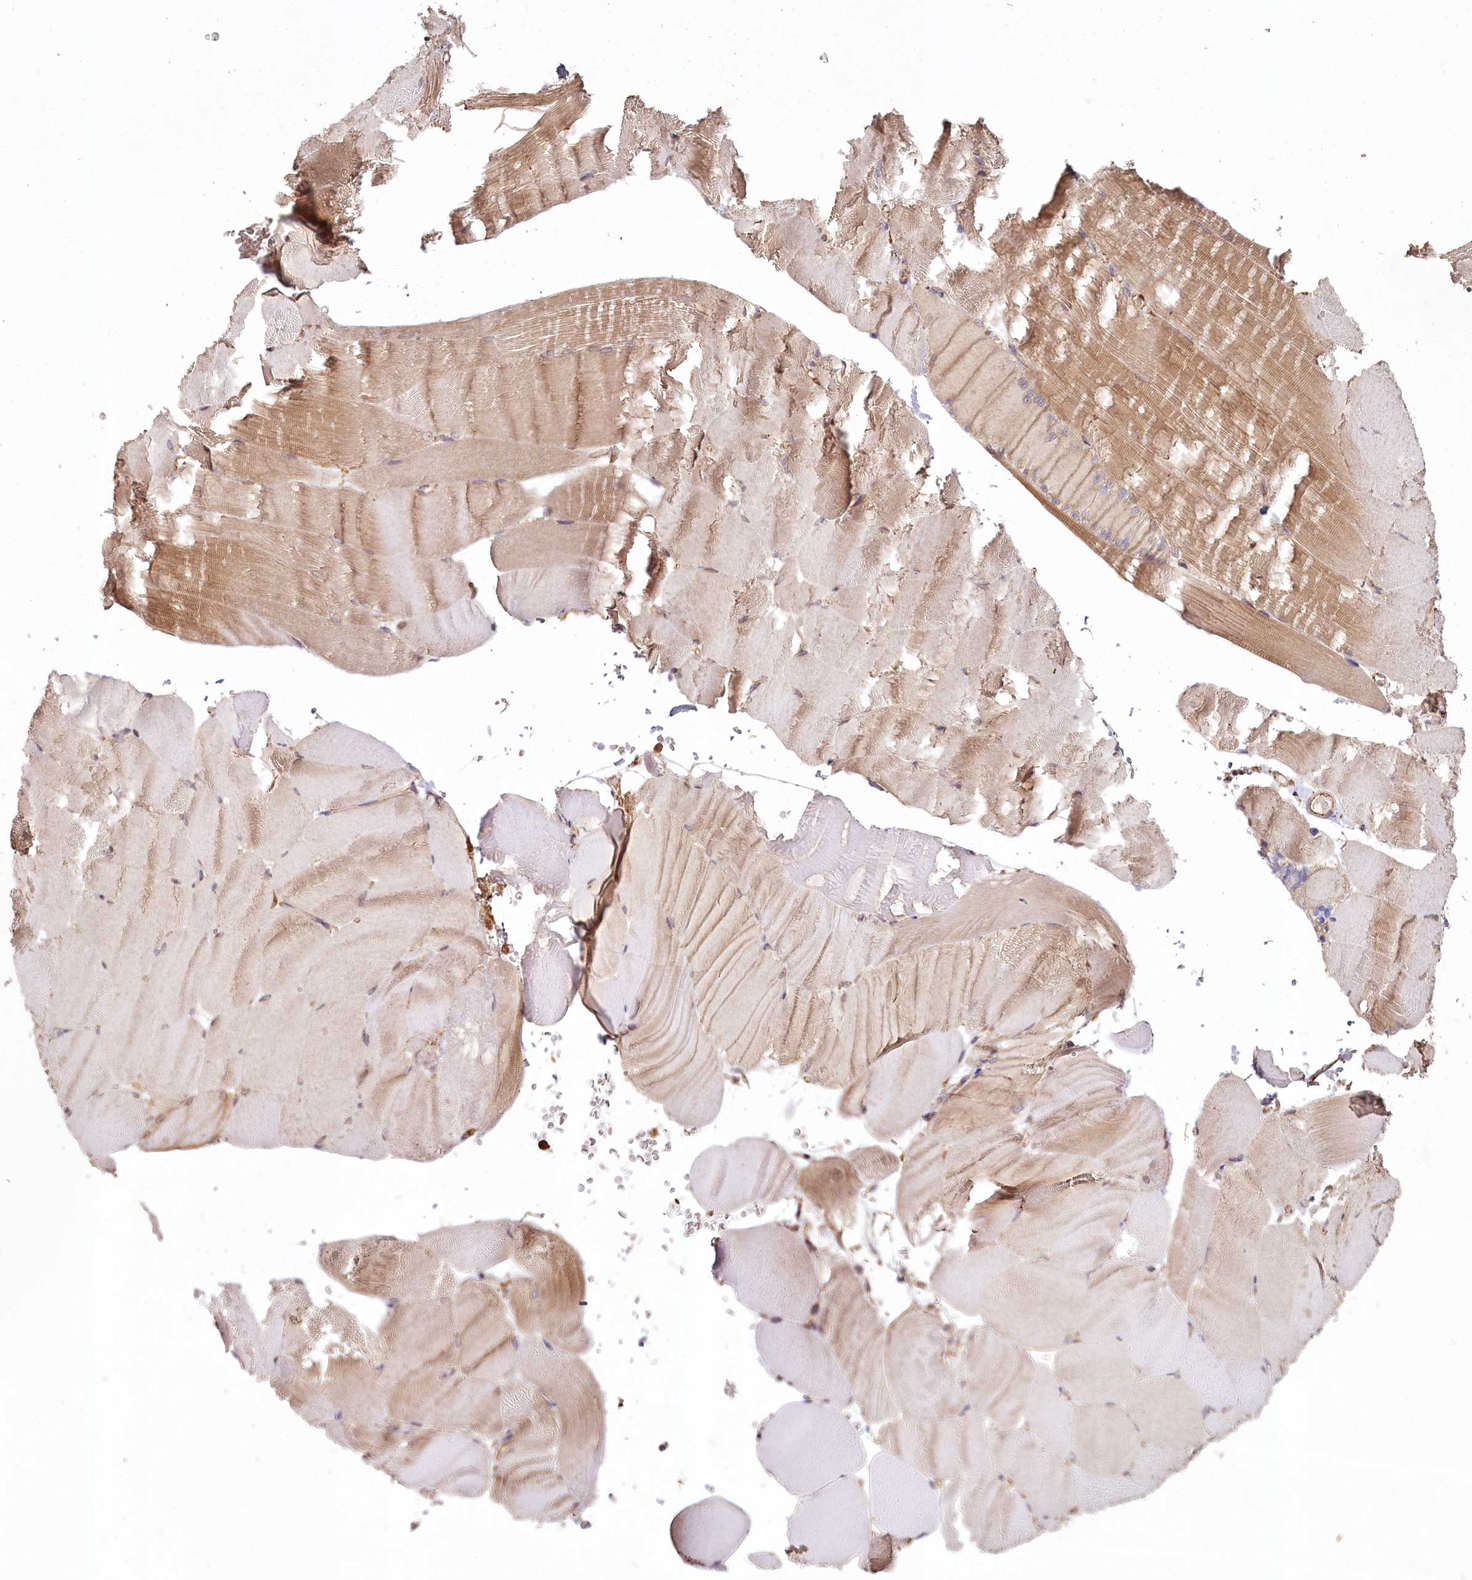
{"staining": {"intensity": "moderate", "quantity": "<25%", "location": "cytoplasmic/membranous"}, "tissue": "skeletal muscle", "cell_type": "Myocytes", "image_type": "normal", "snomed": [{"axis": "morphology", "description": "Normal tissue, NOS"}, {"axis": "topography", "description": "Skeletal muscle"}, {"axis": "topography", "description": "Parathyroid gland"}], "caption": "A brown stain labels moderate cytoplasmic/membranous positivity of a protein in myocytes of unremarkable human skeletal muscle. (DAB (3,3'-diaminobenzidine) = brown stain, brightfield microscopy at high magnification).", "gene": "ALKBH8", "patient": {"sex": "female", "age": 37}}